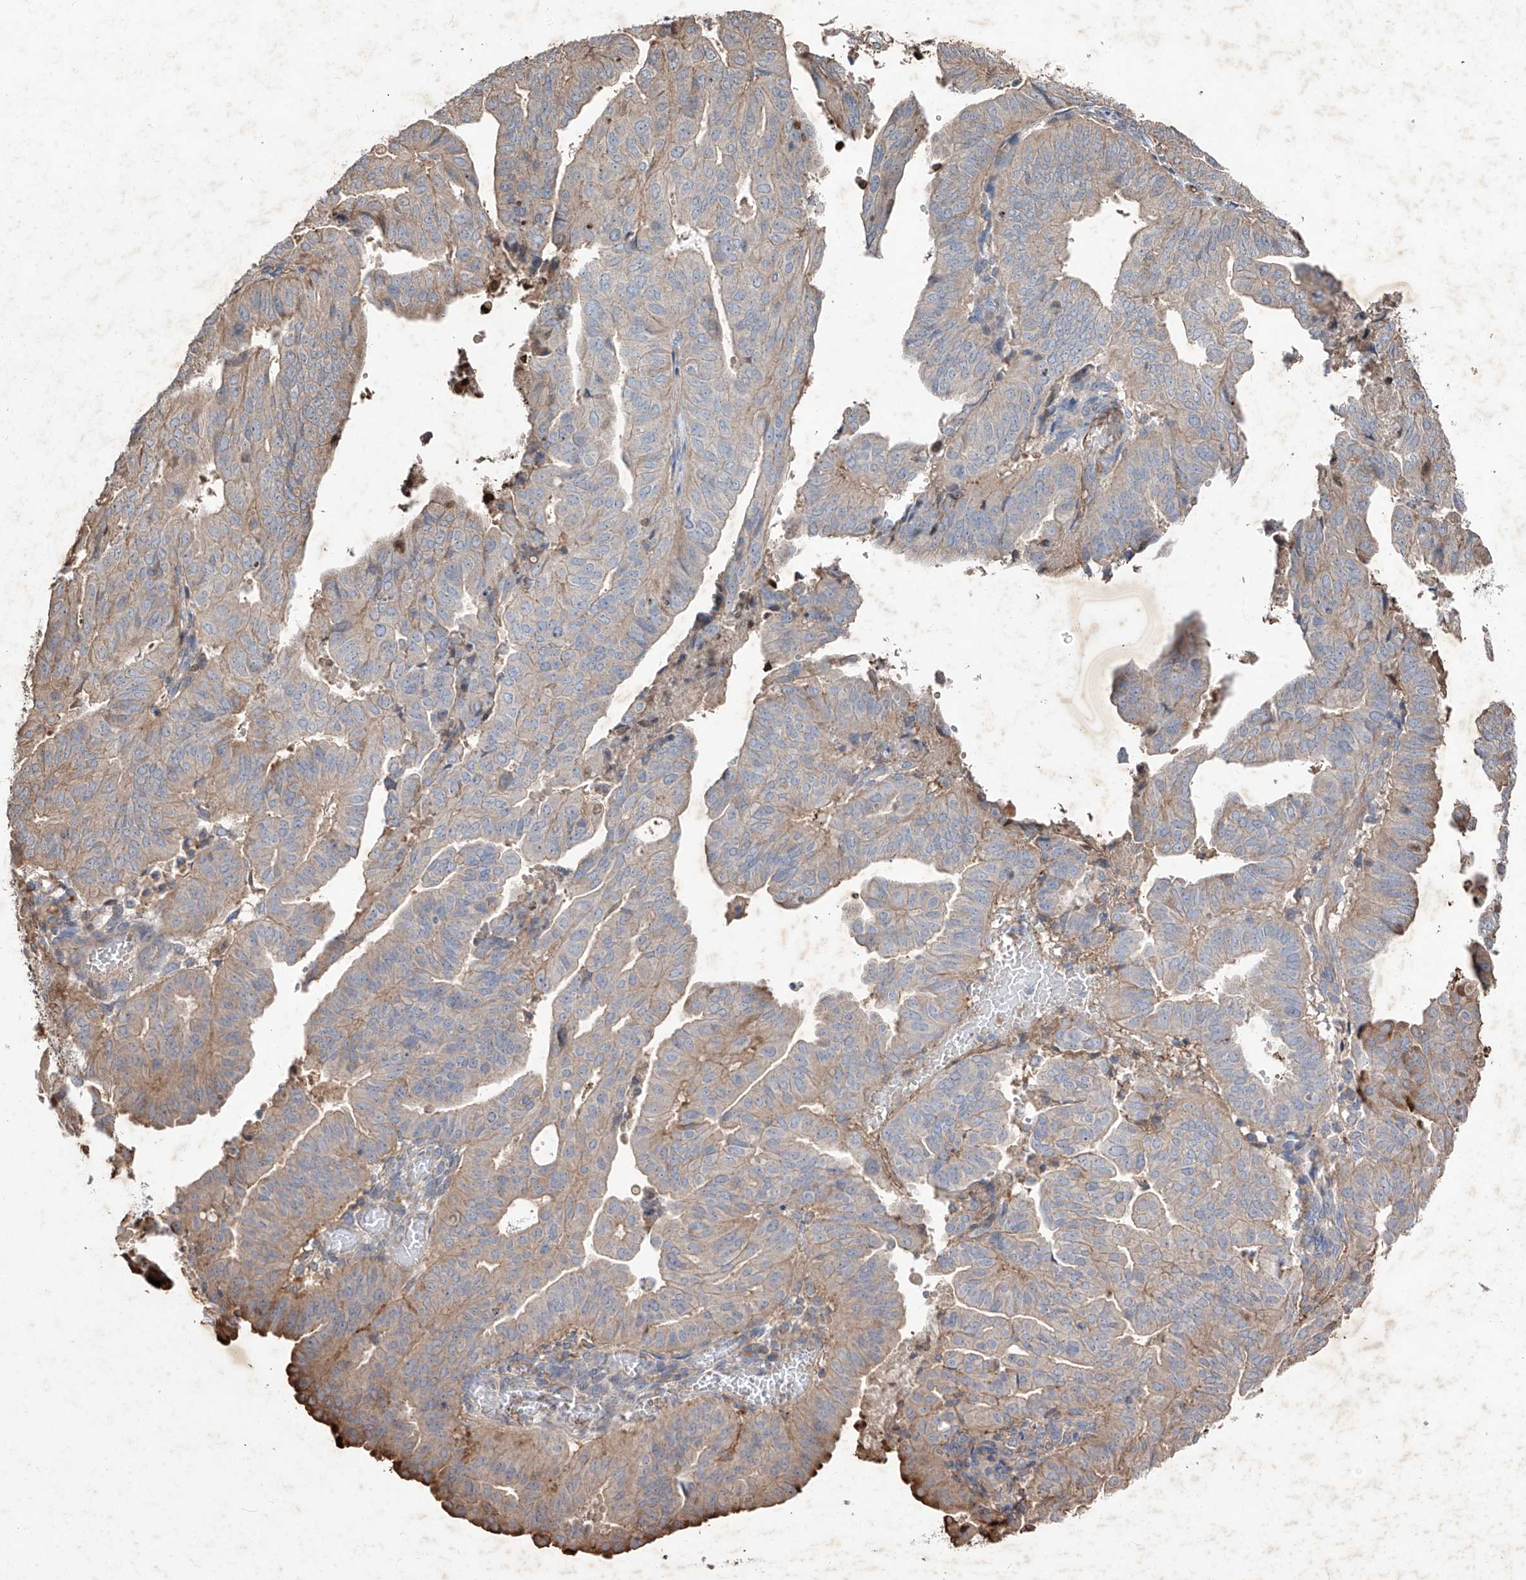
{"staining": {"intensity": "moderate", "quantity": "<25%", "location": "cytoplasmic/membranous"}, "tissue": "endometrial cancer", "cell_type": "Tumor cells", "image_type": "cancer", "snomed": [{"axis": "morphology", "description": "Adenocarcinoma, NOS"}, {"axis": "topography", "description": "Uterus"}], "caption": "DAB (3,3'-diaminobenzidine) immunohistochemical staining of human endometrial cancer (adenocarcinoma) shows moderate cytoplasmic/membranous protein staining in about <25% of tumor cells.", "gene": "EDN1", "patient": {"sex": "female", "age": 77}}